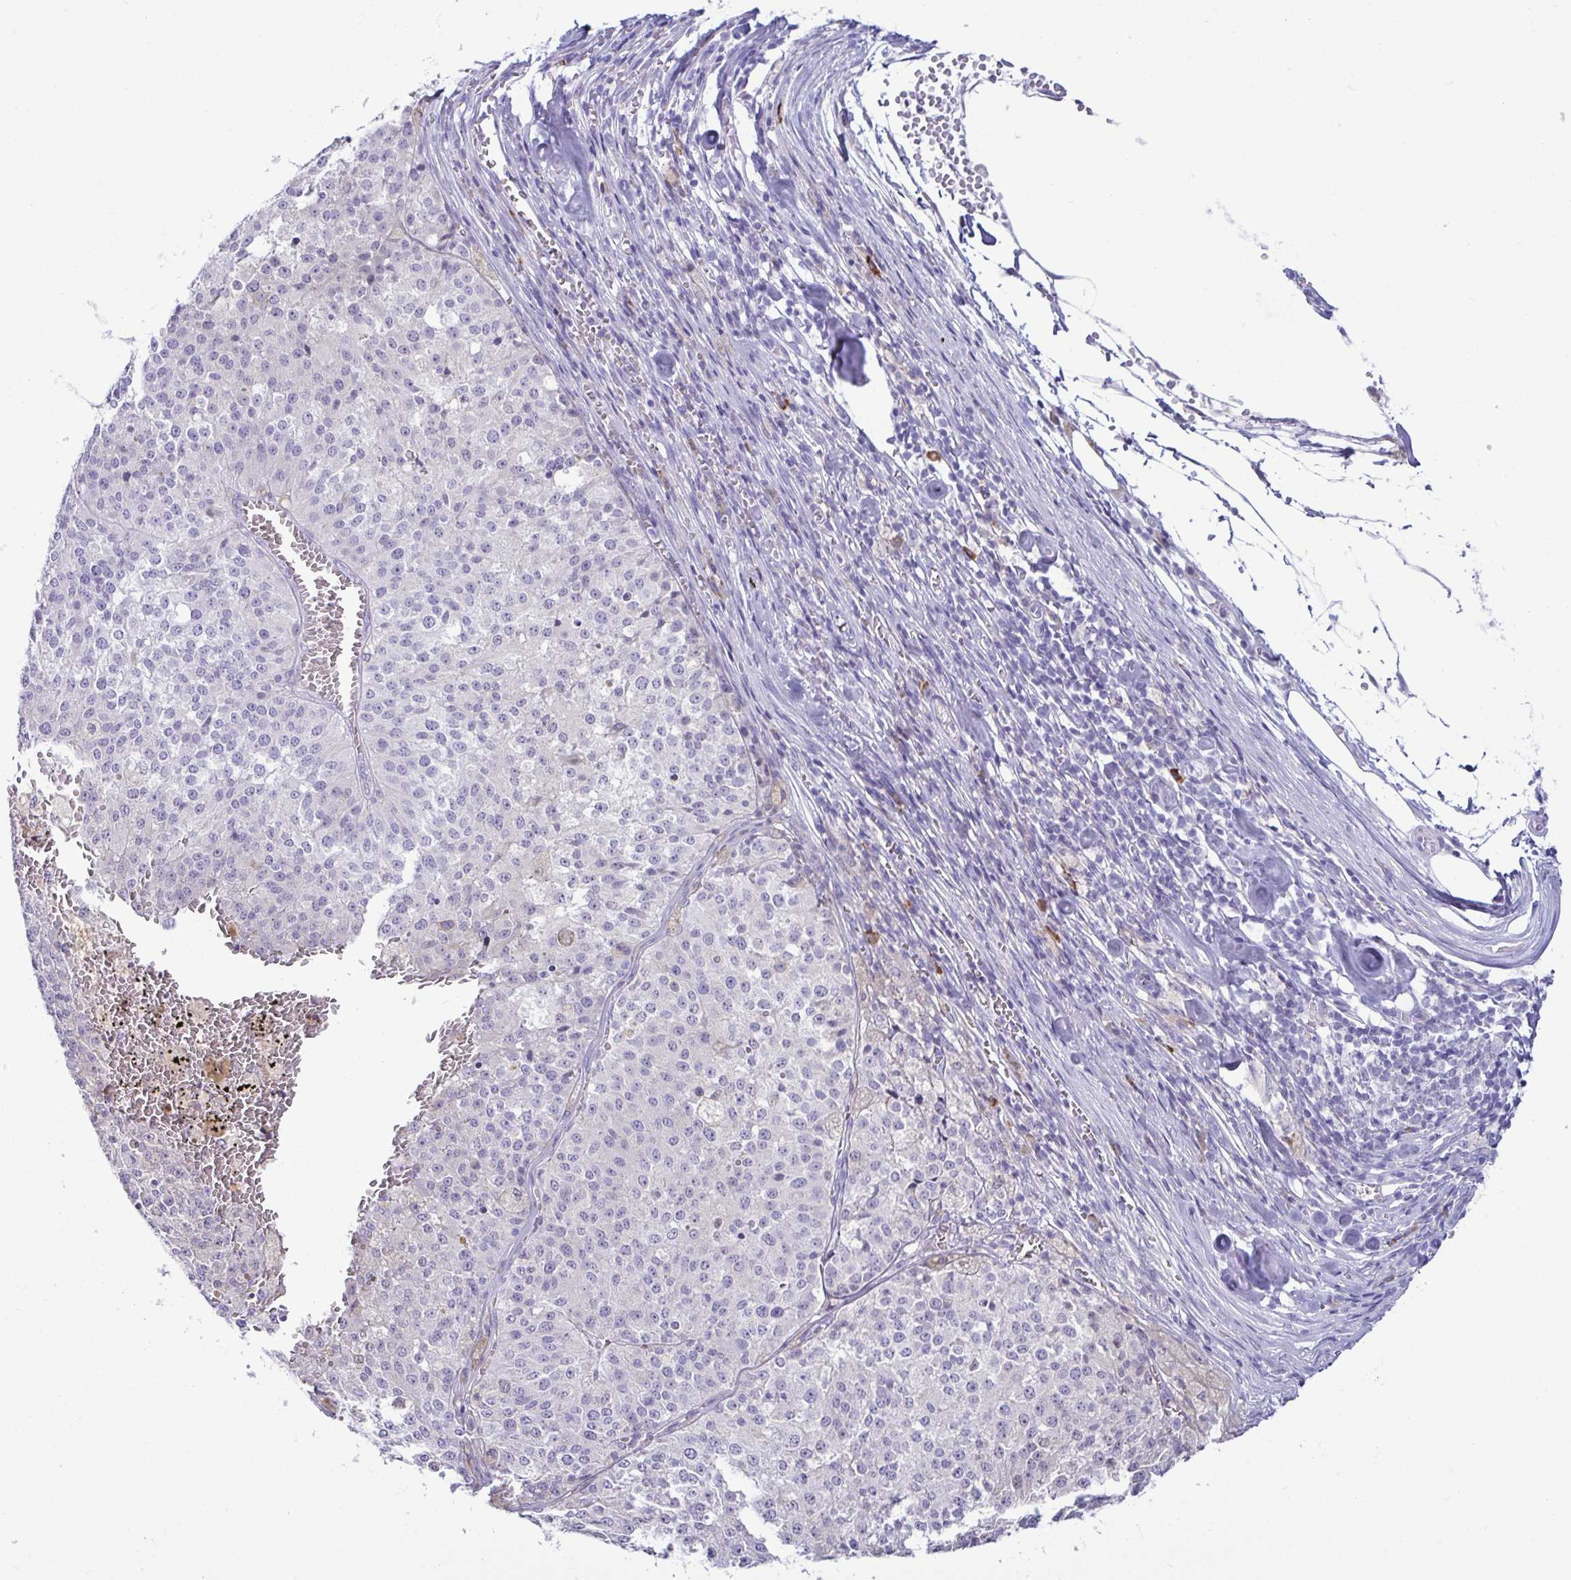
{"staining": {"intensity": "negative", "quantity": "none", "location": "none"}, "tissue": "melanoma", "cell_type": "Tumor cells", "image_type": "cancer", "snomed": [{"axis": "morphology", "description": "Malignant melanoma, Metastatic site"}, {"axis": "topography", "description": "Lymph node"}], "caption": "Immunohistochemistry (IHC) image of neoplastic tissue: melanoma stained with DAB displays no significant protein staining in tumor cells. (Brightfield microscopy of DAB (3,3'-diaminobenzidine) IHC at high magnification).", "gene": "TFPI2", "patient": {"sex": "female", "age": 64}}